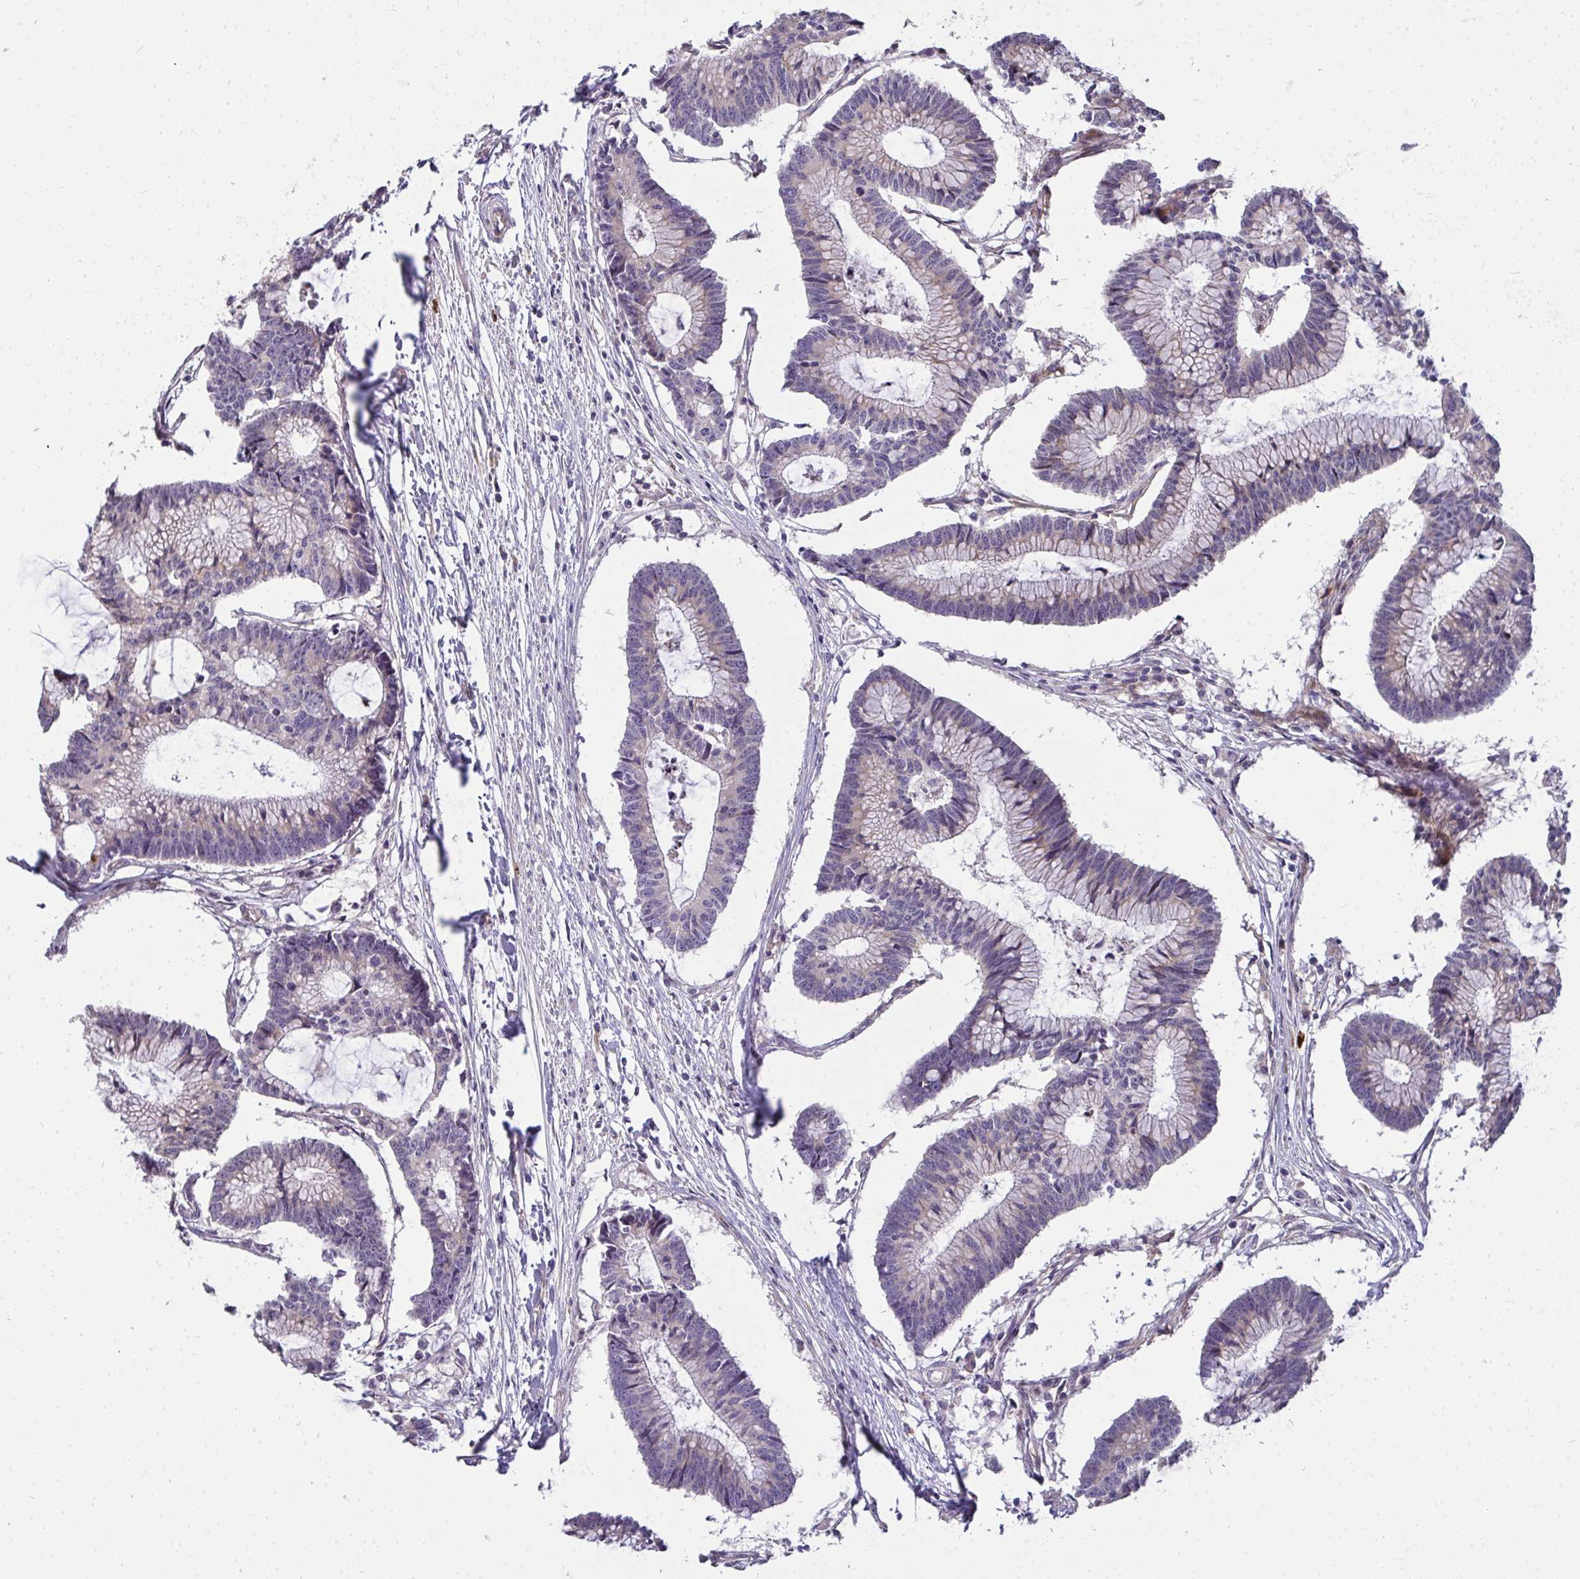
{"staining": {"intensity": "weak", "quantity": "<25%", "location": "cytoplasmic/membranous"}, "tissue": "colorectal cancer", "cell_type": "Tumor cells", "image_type": "cancer", "snomed": [{"axis": "morphology", "description": "Adenocarcinoma, NOS"}, {"axis": "topography", "description": "Colon"}], "caption": "Immunohistochemical staining of human colorectal cancer reveals no significant positivity in tumor cells.", "gene": "SH2D1B", "patient": {"sex": "female", "age": 78}}